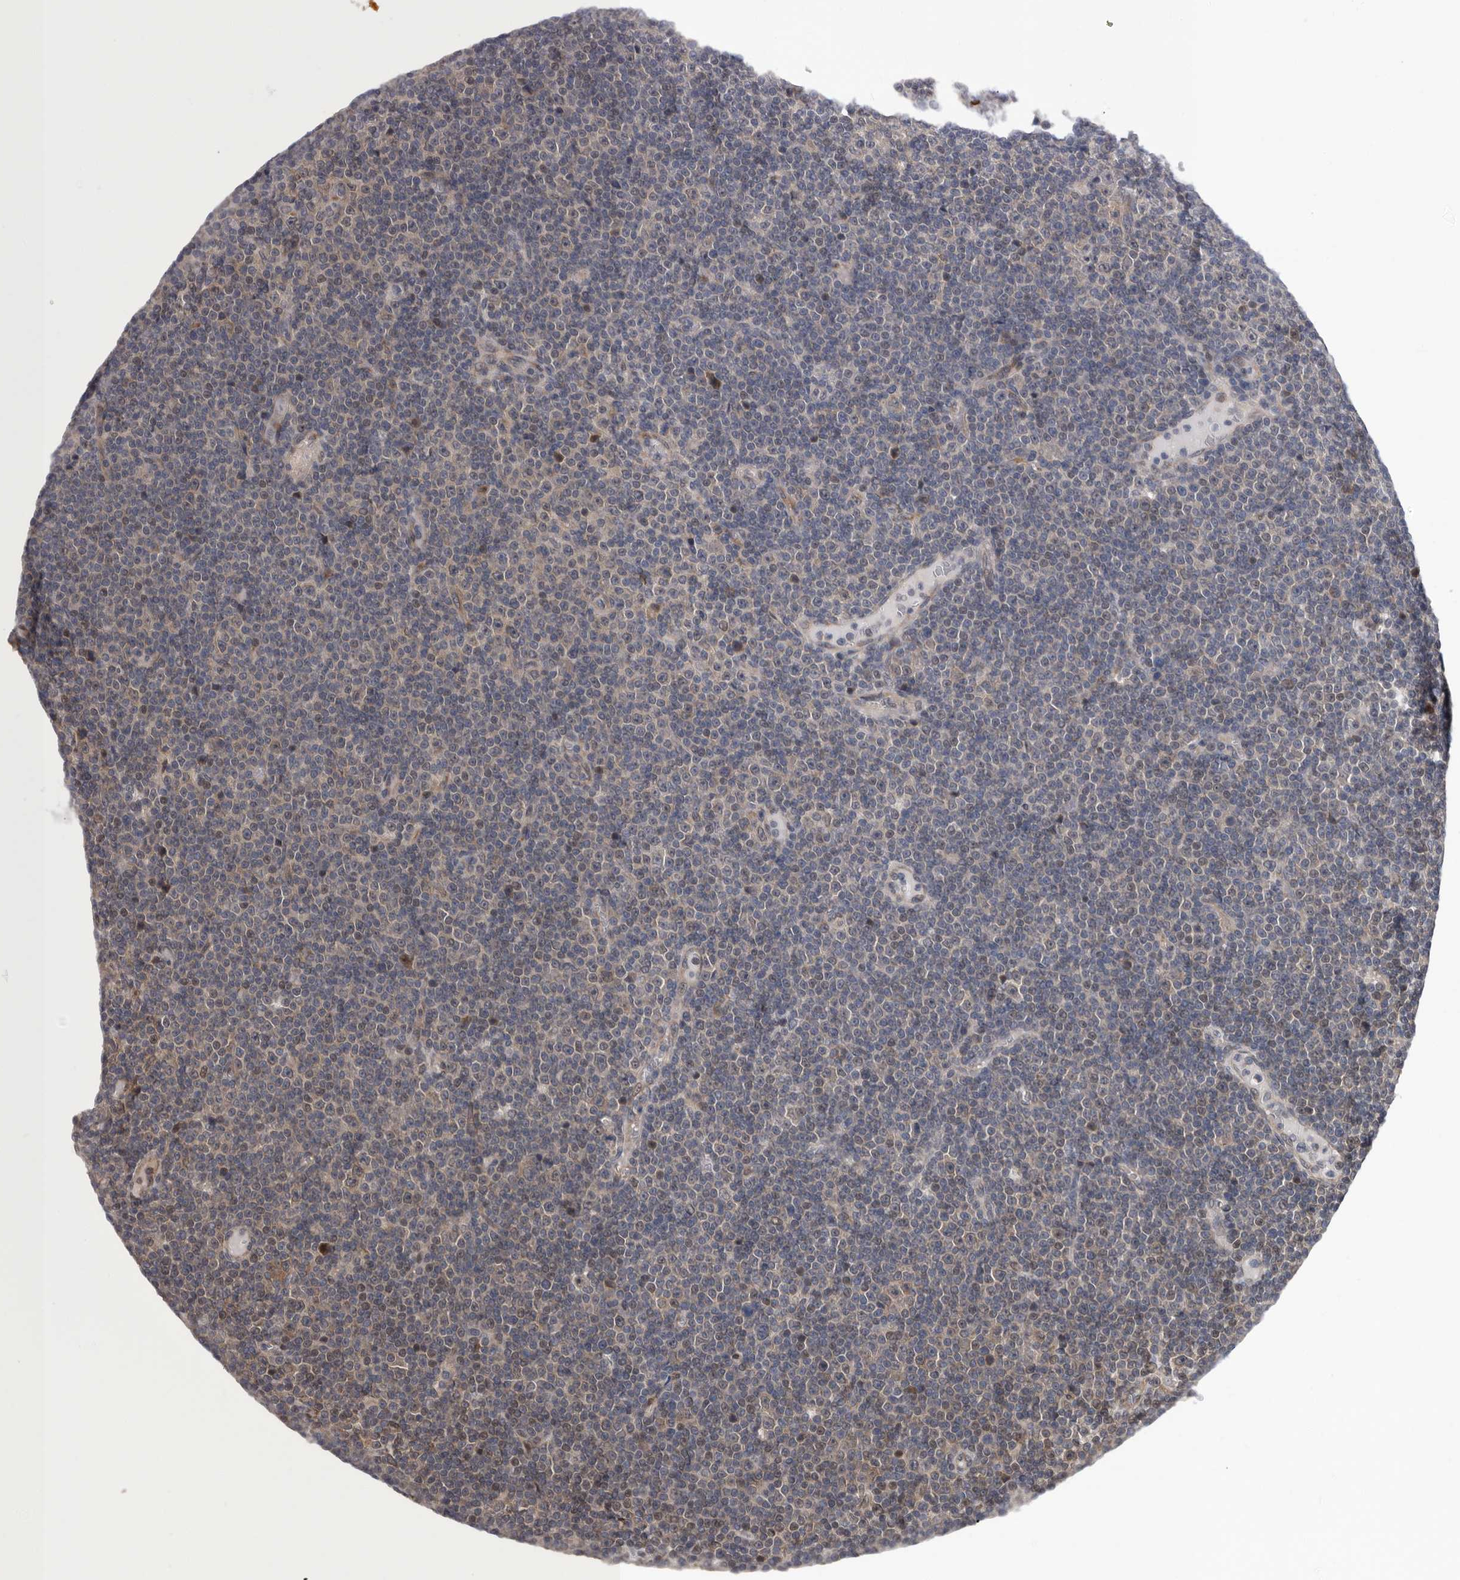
{"staining": {"intensity": "weak", "quantity": "25%-75%", "location": "cytoplasmic/membranous,nuclear"}, "tissue": "lymphoma", "cell_type": "Tumor cells", "image_type": "cancer", "snomed": [{"axis": "morphology", "description": "Malignant lymphoma, non-Hodgkin's type, Low grade"}, {"axis": "topography", "description": "Lymph node"}], "caption": "Malignant lymphoma, non-Hodgkin's type (low-grade) stained for a protein (brown) shows weak cytoplasmic/membranous and nuclear positive positivity in about 25%-75% of tumor cells.", "gene": "MED8", "patient": {"sex": "female", "age": 67}}